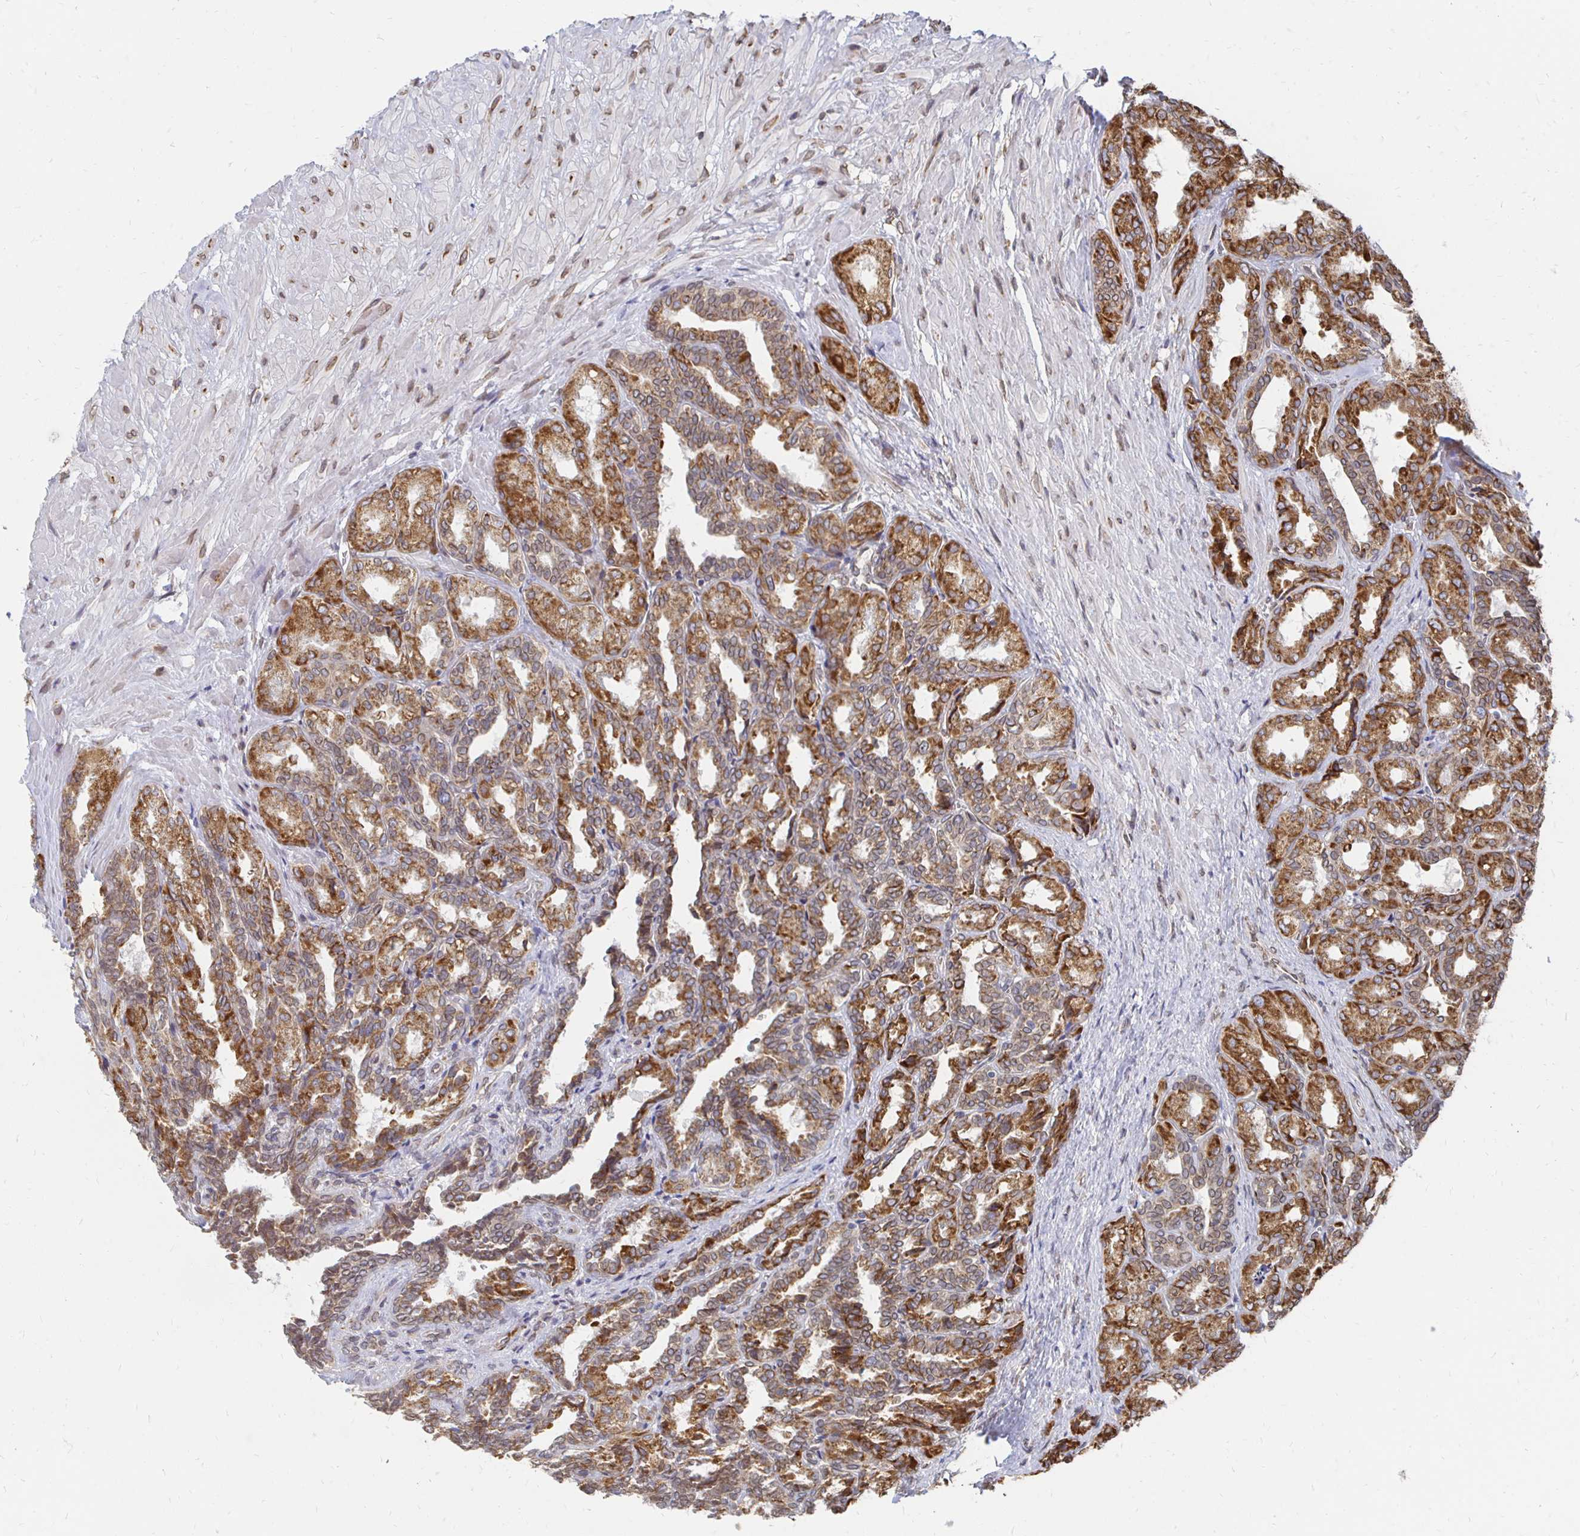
{"staining": {"intensity": "strong", "quantity": "25%-75%", "location": "cytoplasmic/membranous,nuclear"}, "tissue": "seminal vesicle", "cell_type": "Glandular cells", "image_type": "normal", "snomed": [{"axis": "morphology", "description": "Normal tissue, NOS"}, {"axis": "topography", "description": "Seminal veicle"}], "caption": "Immunohistochemistry micrograph of unremarkable human seminal vesicle stained for a protein (brown), which exhibits high levels of strong cytoplasmic/membranous,nuclear staining in about 25%-75% of glandular cells.", "gene": "PELI3", "patient": {"sex": "male", "age": 68}}